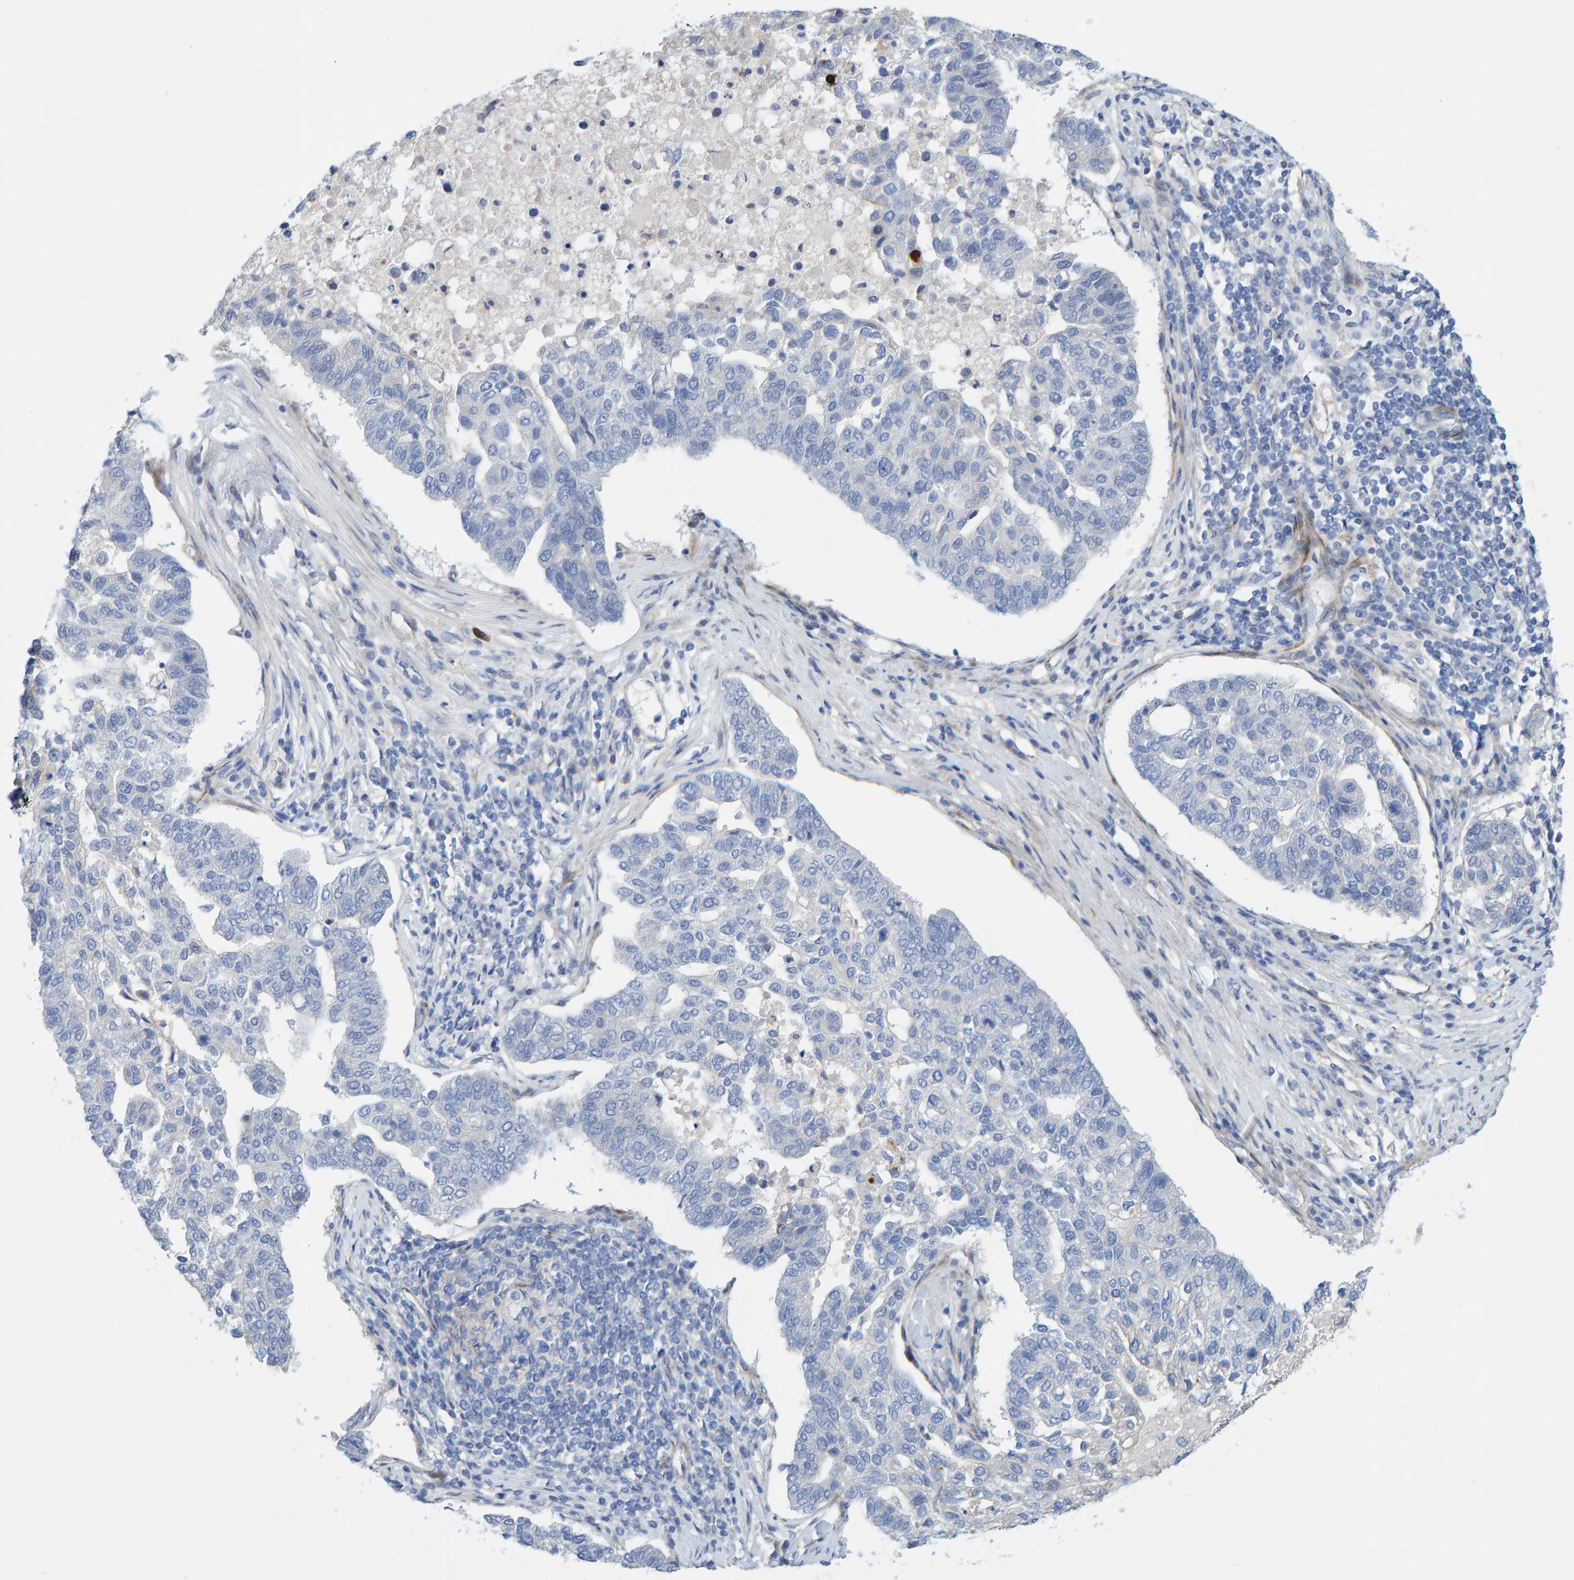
{"staining": {"intensity": "negative", "quantity": "none", "location": "none"}, "tissue": "pancreatic cancer", "cell_type": "Tumor cells", "image_type": "cancer", "snomed": [{"axis": "morphology", "description": "Adenocarcinoma, NOS"}, {"axis": "topography", "description": "Pancreas"}], "caption": "Immunohistochemistry image of neoplastic tissue: adenocarcinoma (pancreatic) stained with DAB (3,3'-diaminobenzidine) reveals no significant protein positivity in tumor cells.", "gene": "POLG2", "patient": {"sex": "female", "age": 61}}